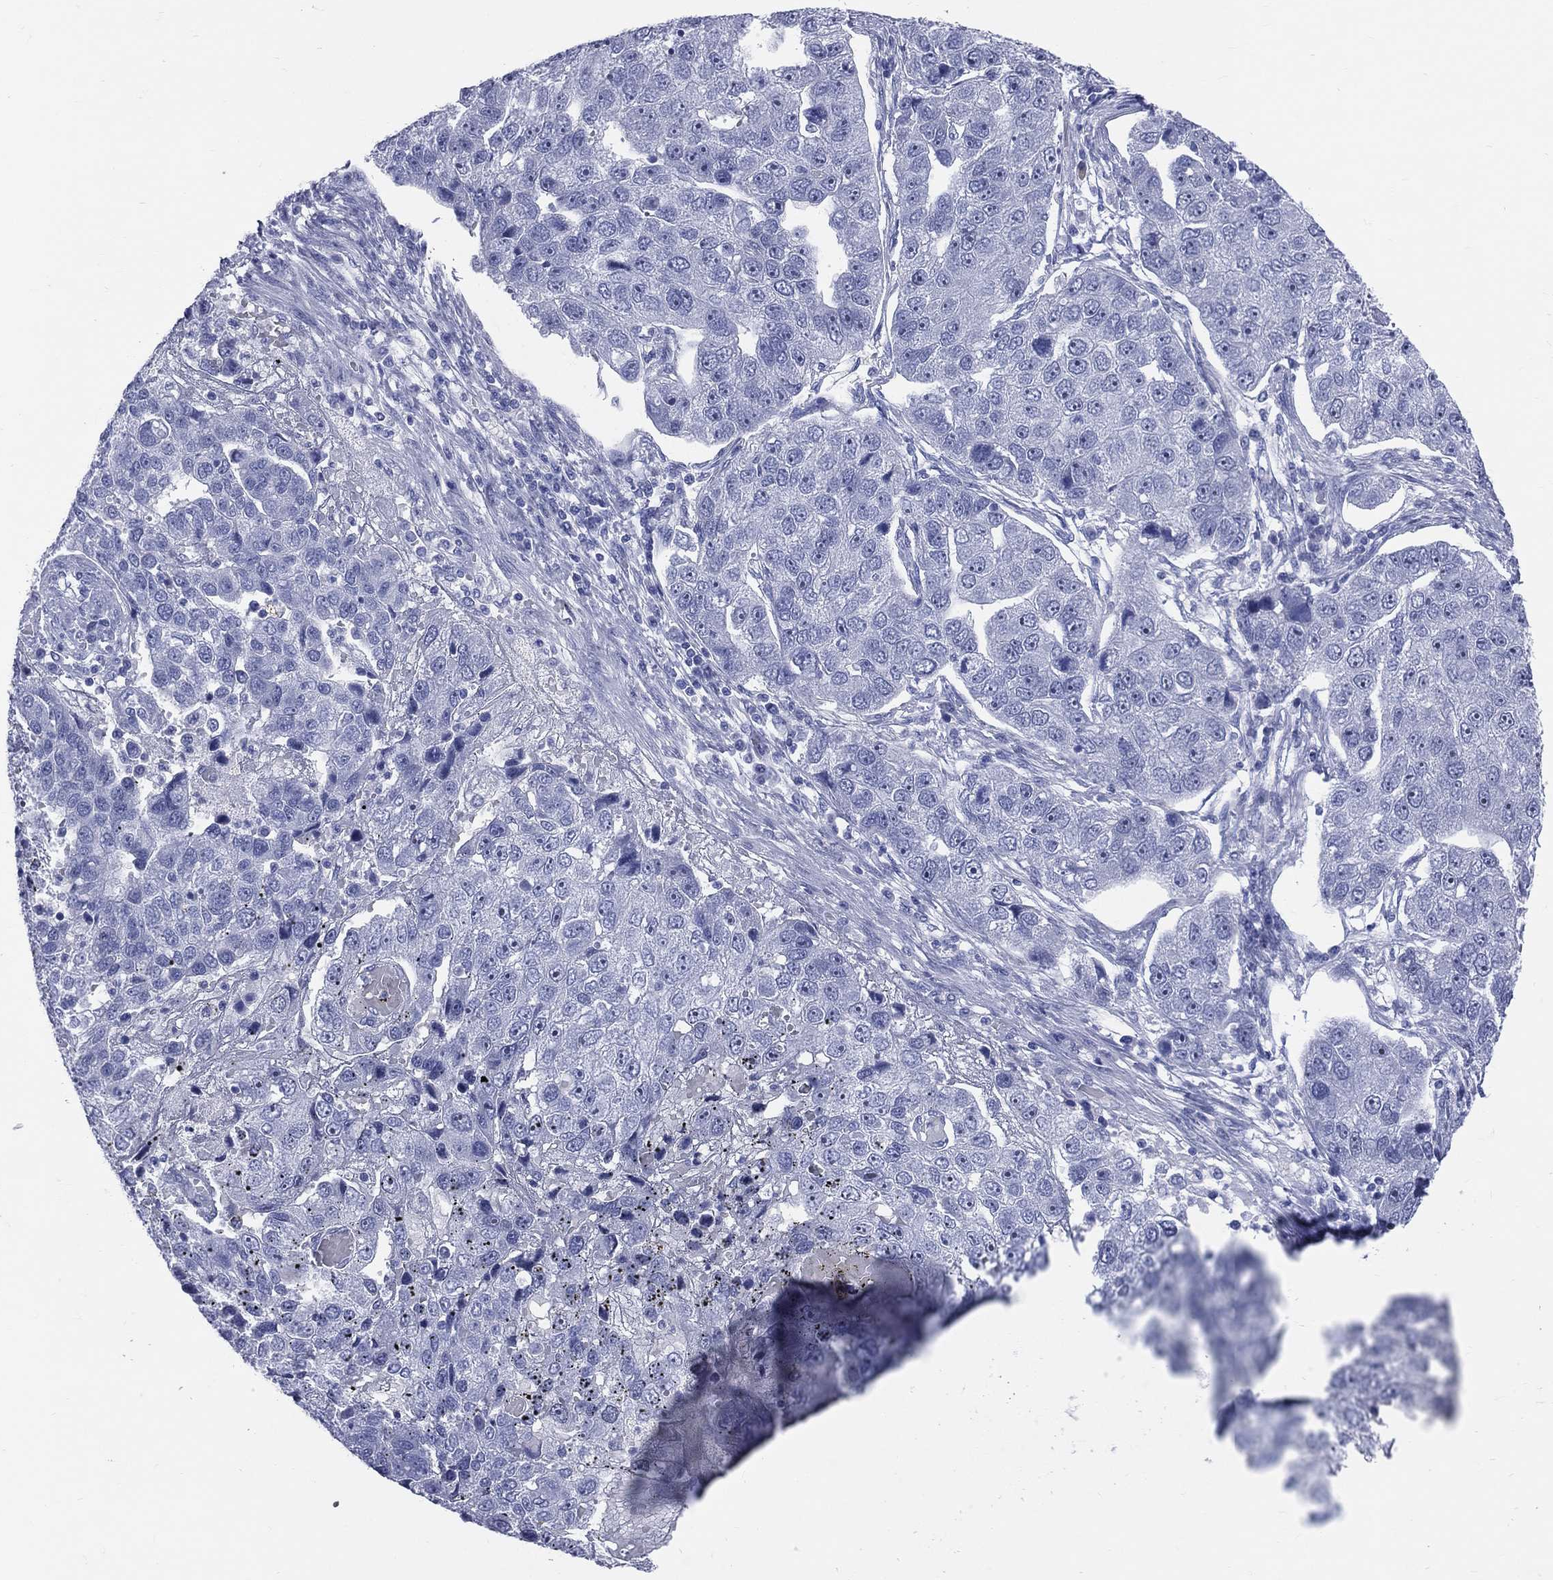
{"staining": {"intensity": "negative", "quantity": "none", "location": "none"}, "tissue": "pancreatic cancer", "cell_type": "Tumor cells", "image_type": "cancer", "snomed": [{"axis": "morphology", "description": "Adenocarcinoma, NOS"}, {"axis": "topography", "description": "Pancreas"}], "caption": "Protein analysis of pancreatic cancer (adenocarcinoma) shows no significant staining in tumor cells.", "gene": "CYLC1", "patient": {"sex": "female", "age": 61}}